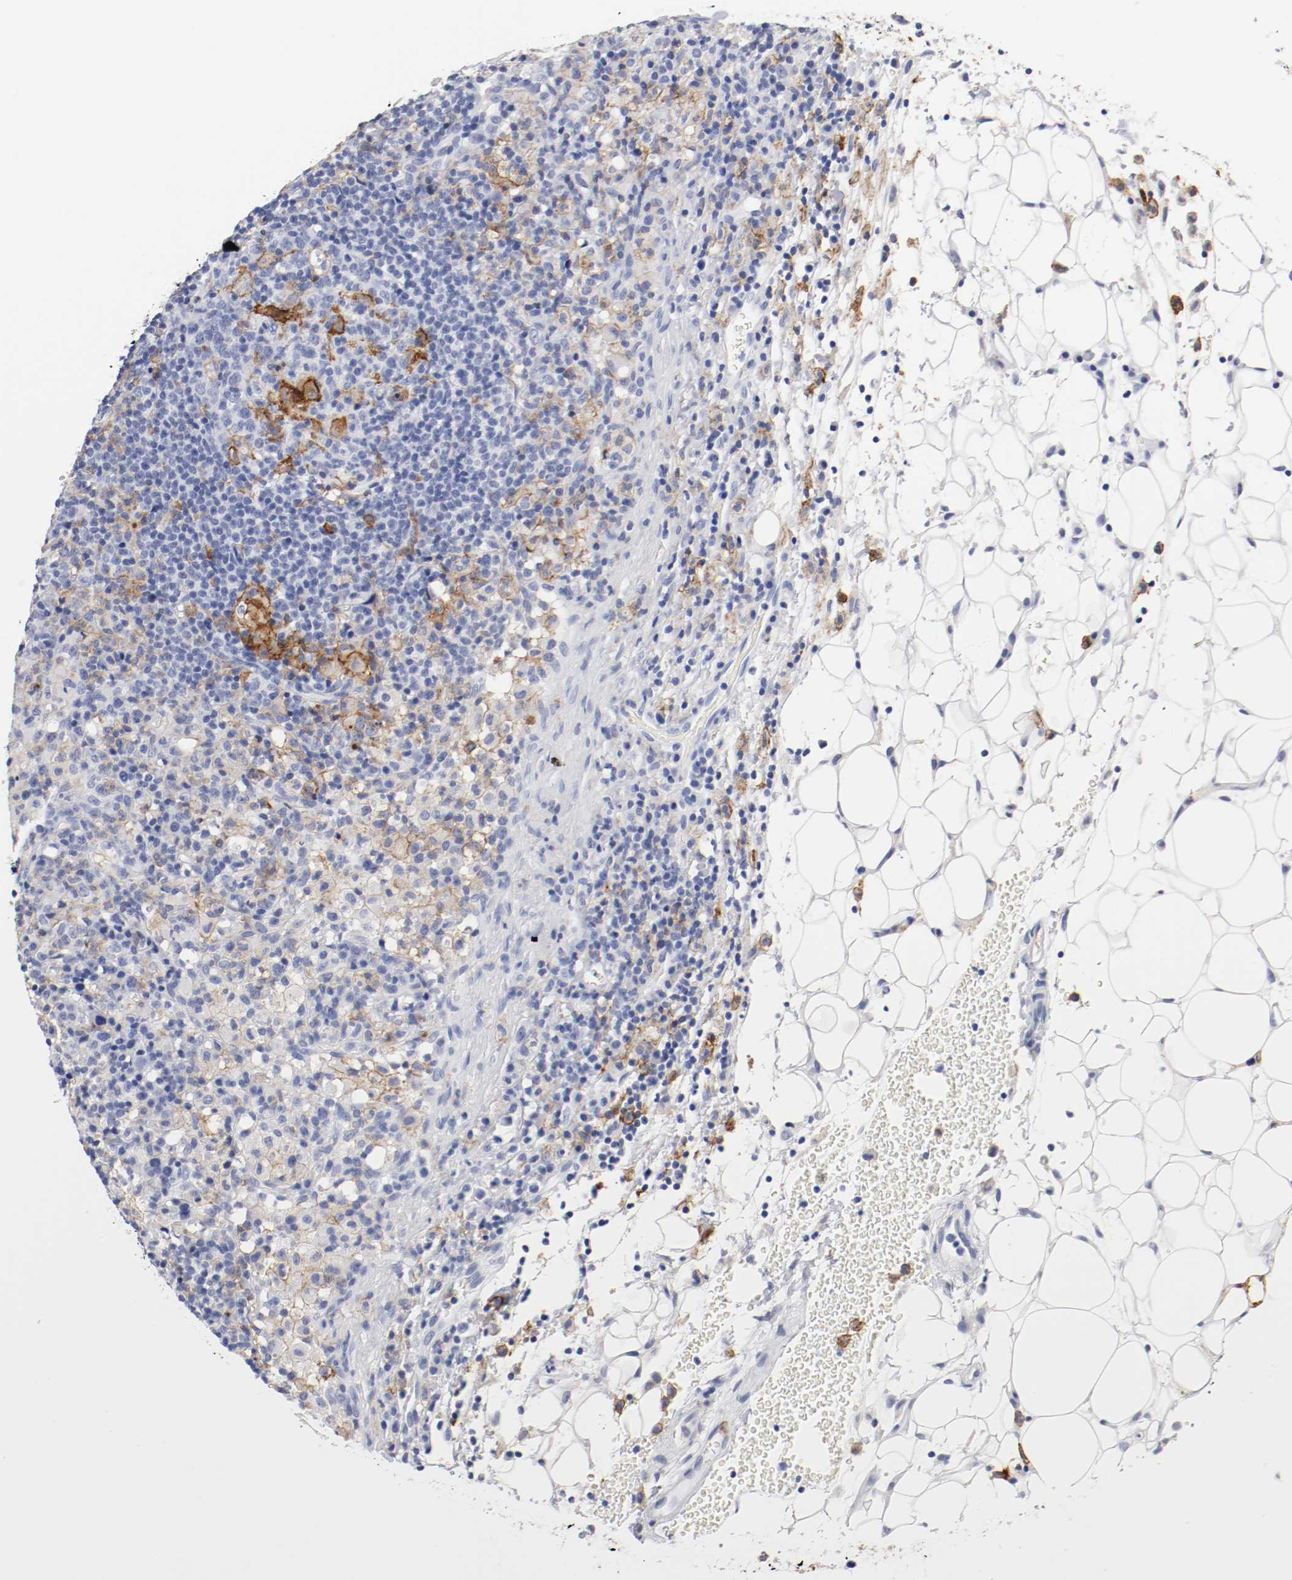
{"staining": {"intensity": "negative", "quantity": "none", "location": "none"}, "tissue": "lymphoma", "cell_type": "Tumor cells", "image_type": "cancer", "snomed": [{"axis": "morphology", "description": "Hodgkin's disease, NOS"}, {"axis": "topography", "description": "Lymph node"}], "caption": "Immunohistochemical staining of lymphoma demonstrates no significant expression in tumor cells.", "gene": "ITGAX", "patient": {"sex": "male", "age": 65}}